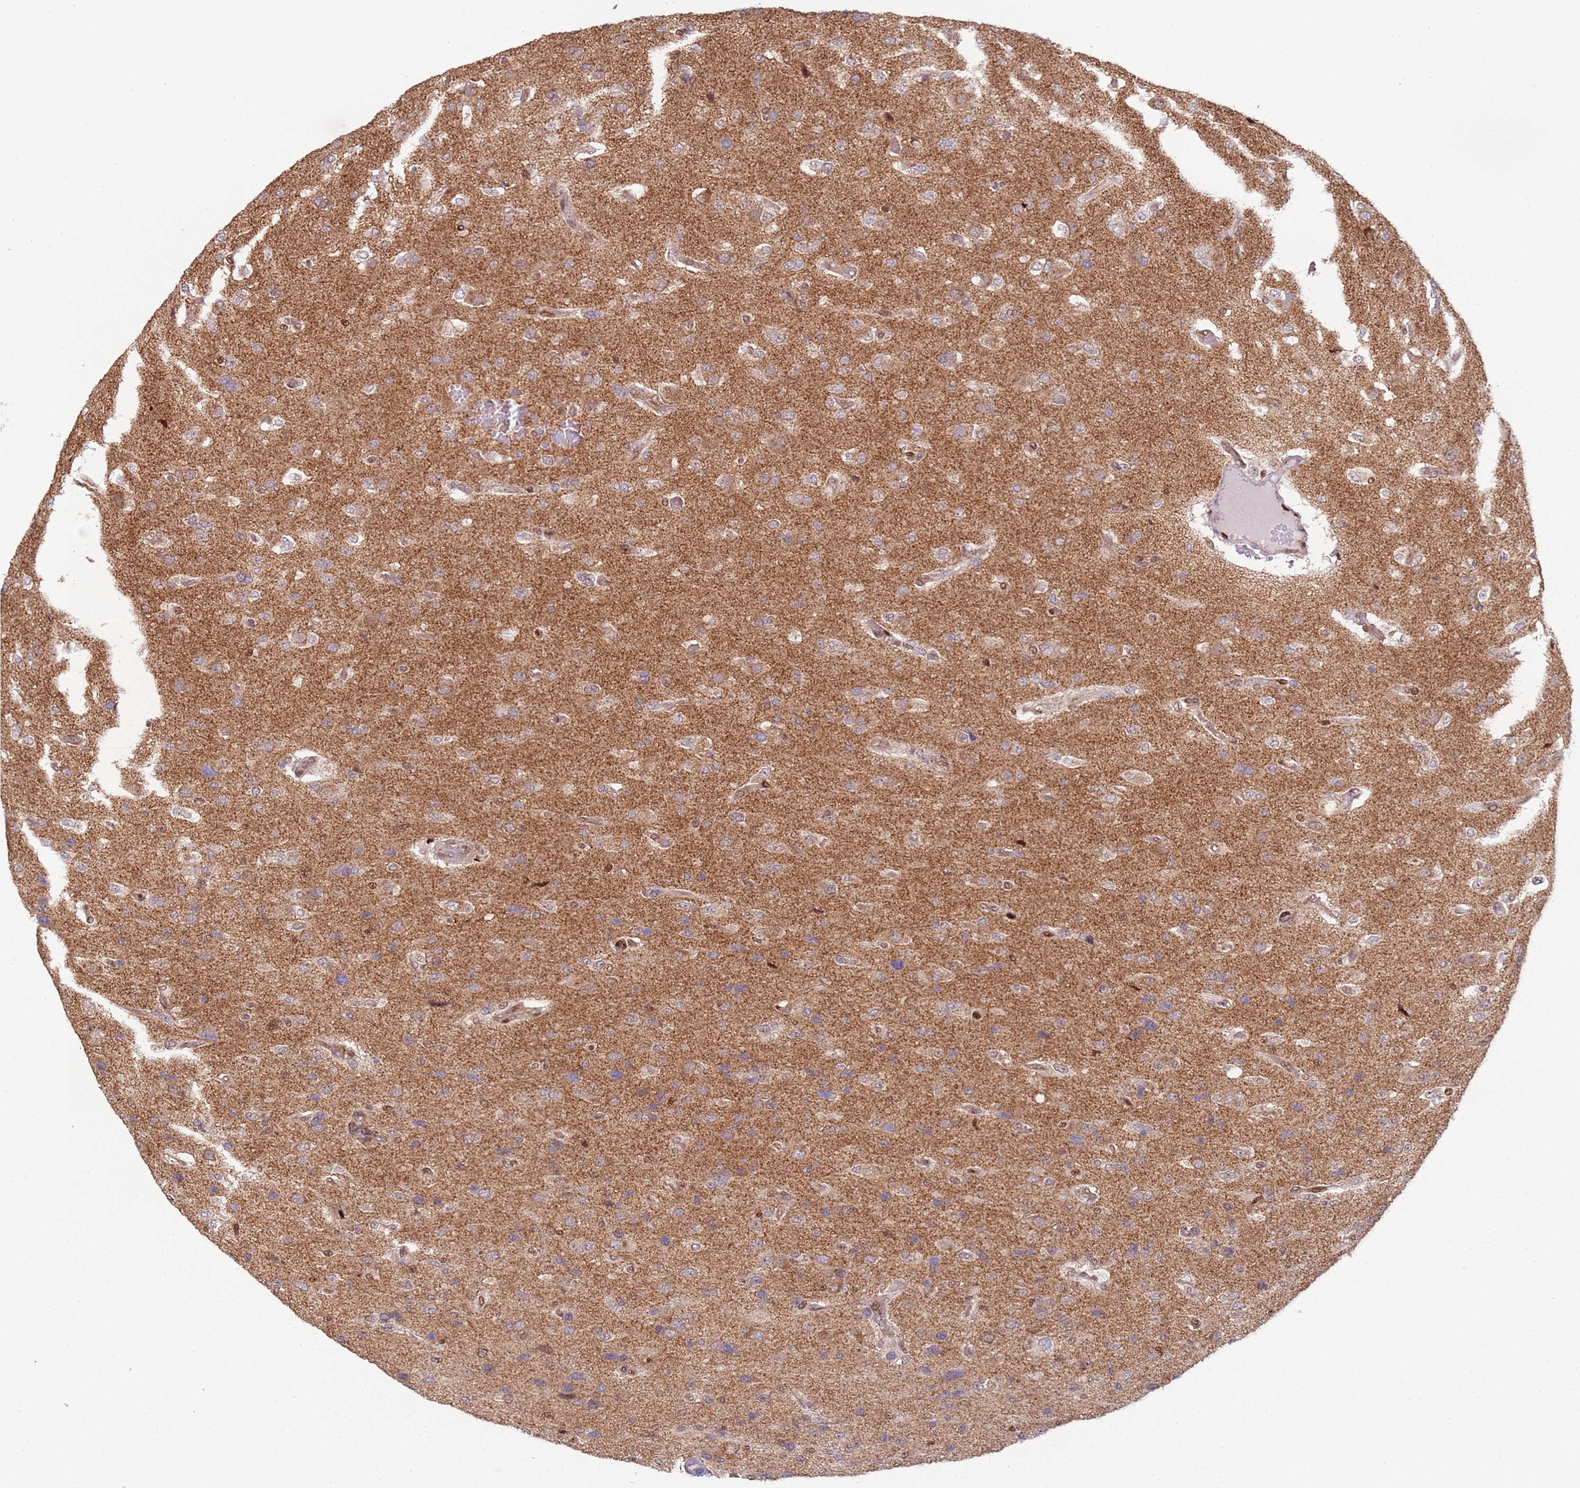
{"staining": {"intensity": "strong", "quantity": "<25%", "location": "cytoplasmic/membranous,nuclear"}, "tissue": "glioma", "cell_type": "Tumor cells", "image_type": "cancer", "snomed": [{"axis": "morphology", "description": "Glioma, malignant, High grade"}, {"axis": "topography", "description": "Brain"}], "caption": "The immunohistochemical stain labels strong cytoplasmic/membranous and nuclear positivity in tumor cells of malignant high-grade glioma tissue.", "gene": "HNRNPLL", "patient": {"sex": "male", "age": 77}}